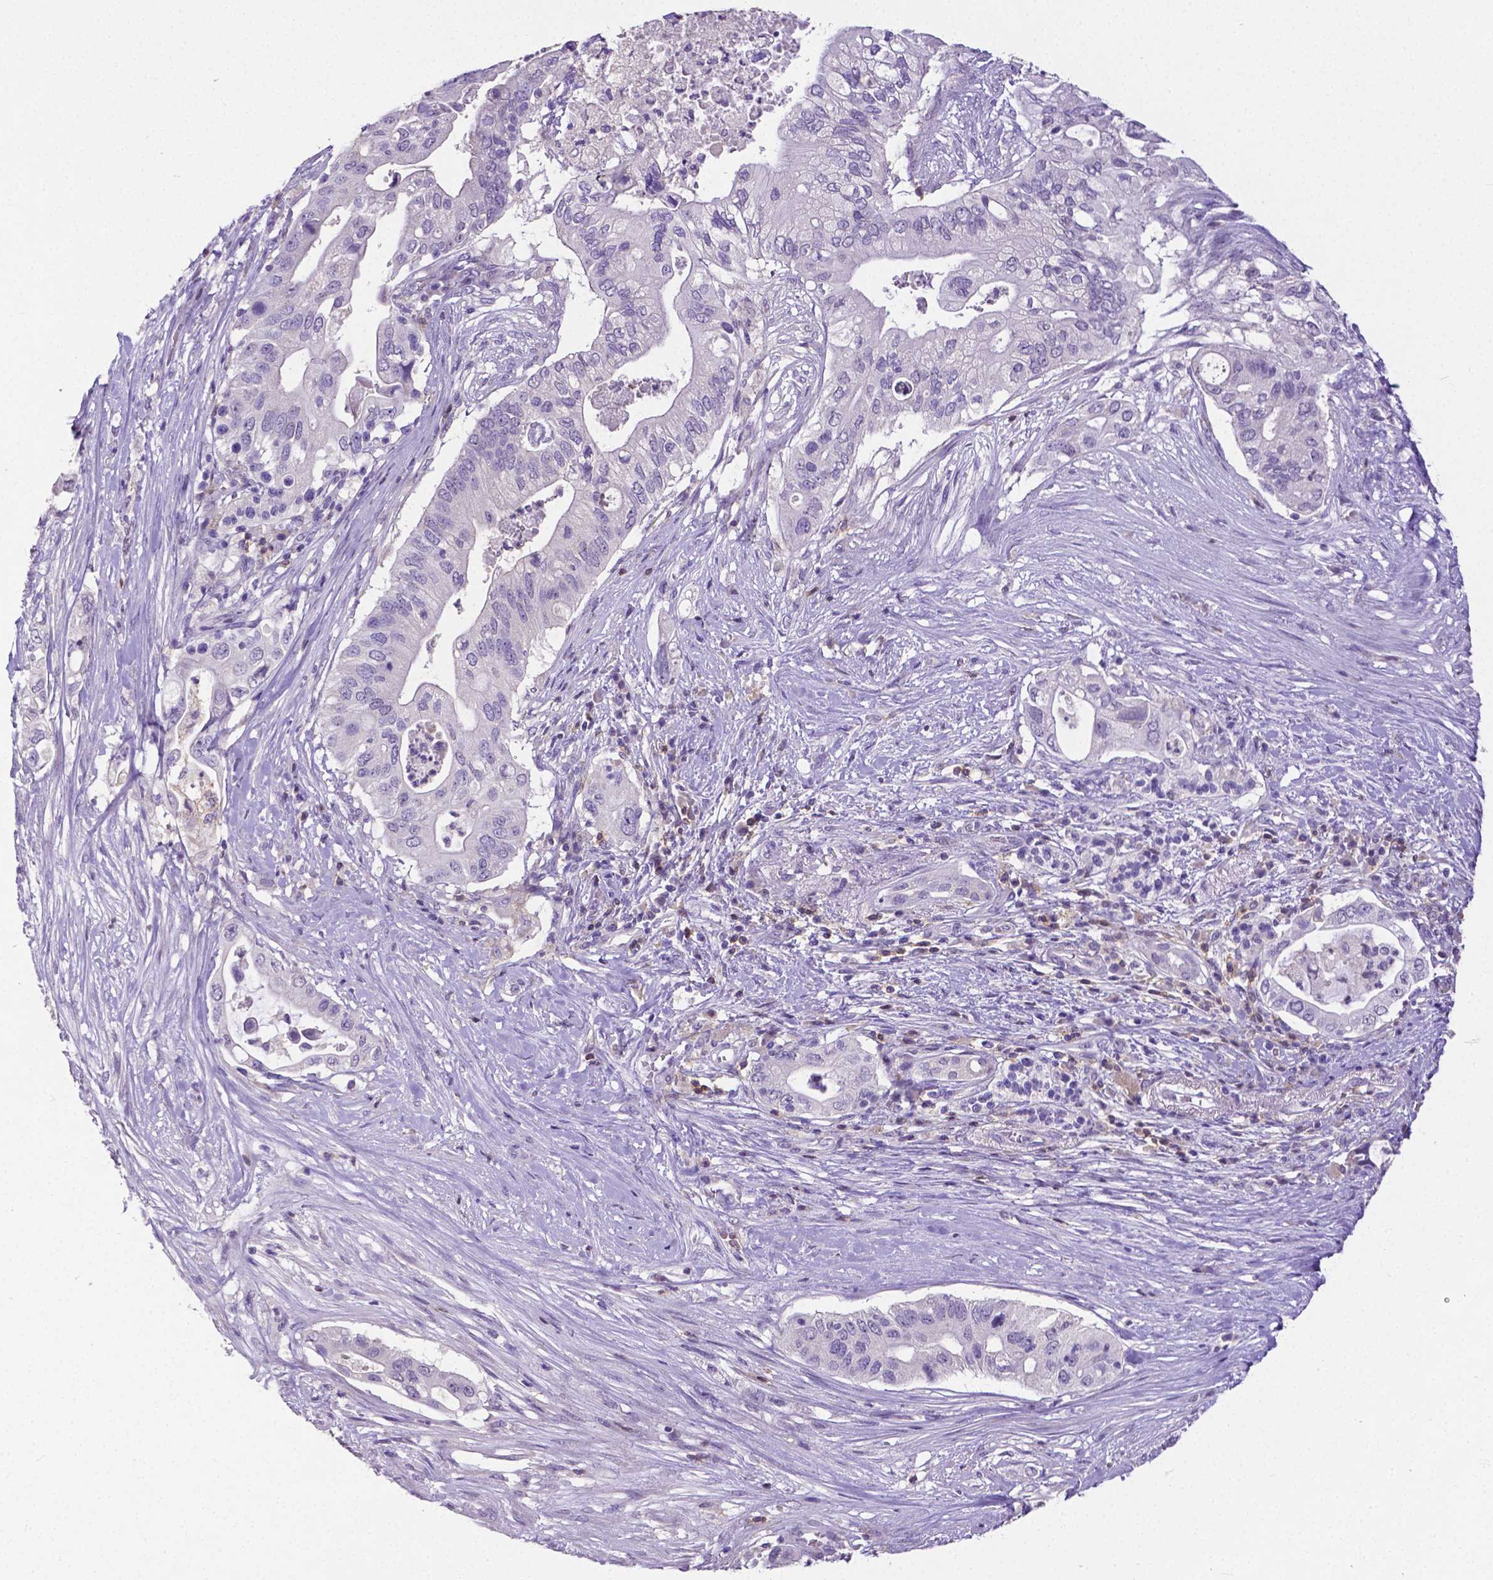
{"staining": {"intensity": "negative", "quantity": "none", "location": "none"}, "tissue": "pancreatic cancer", "cell_type": "Tumor cells", "image_type": "cancer", "snomed": [{"axis": "morphology", "description": "Adenocarcinoma, NOS"}, {"axis": "topography", "description": "Pancreas"}], "caption": "High power microscopy micrograph of an IHC histopathology image of adenocarcinoma (pancreatic), revealing no significant staining in tumor cells.", "gene": "CD4", "patient": {"sex": "female", "age": 72}}